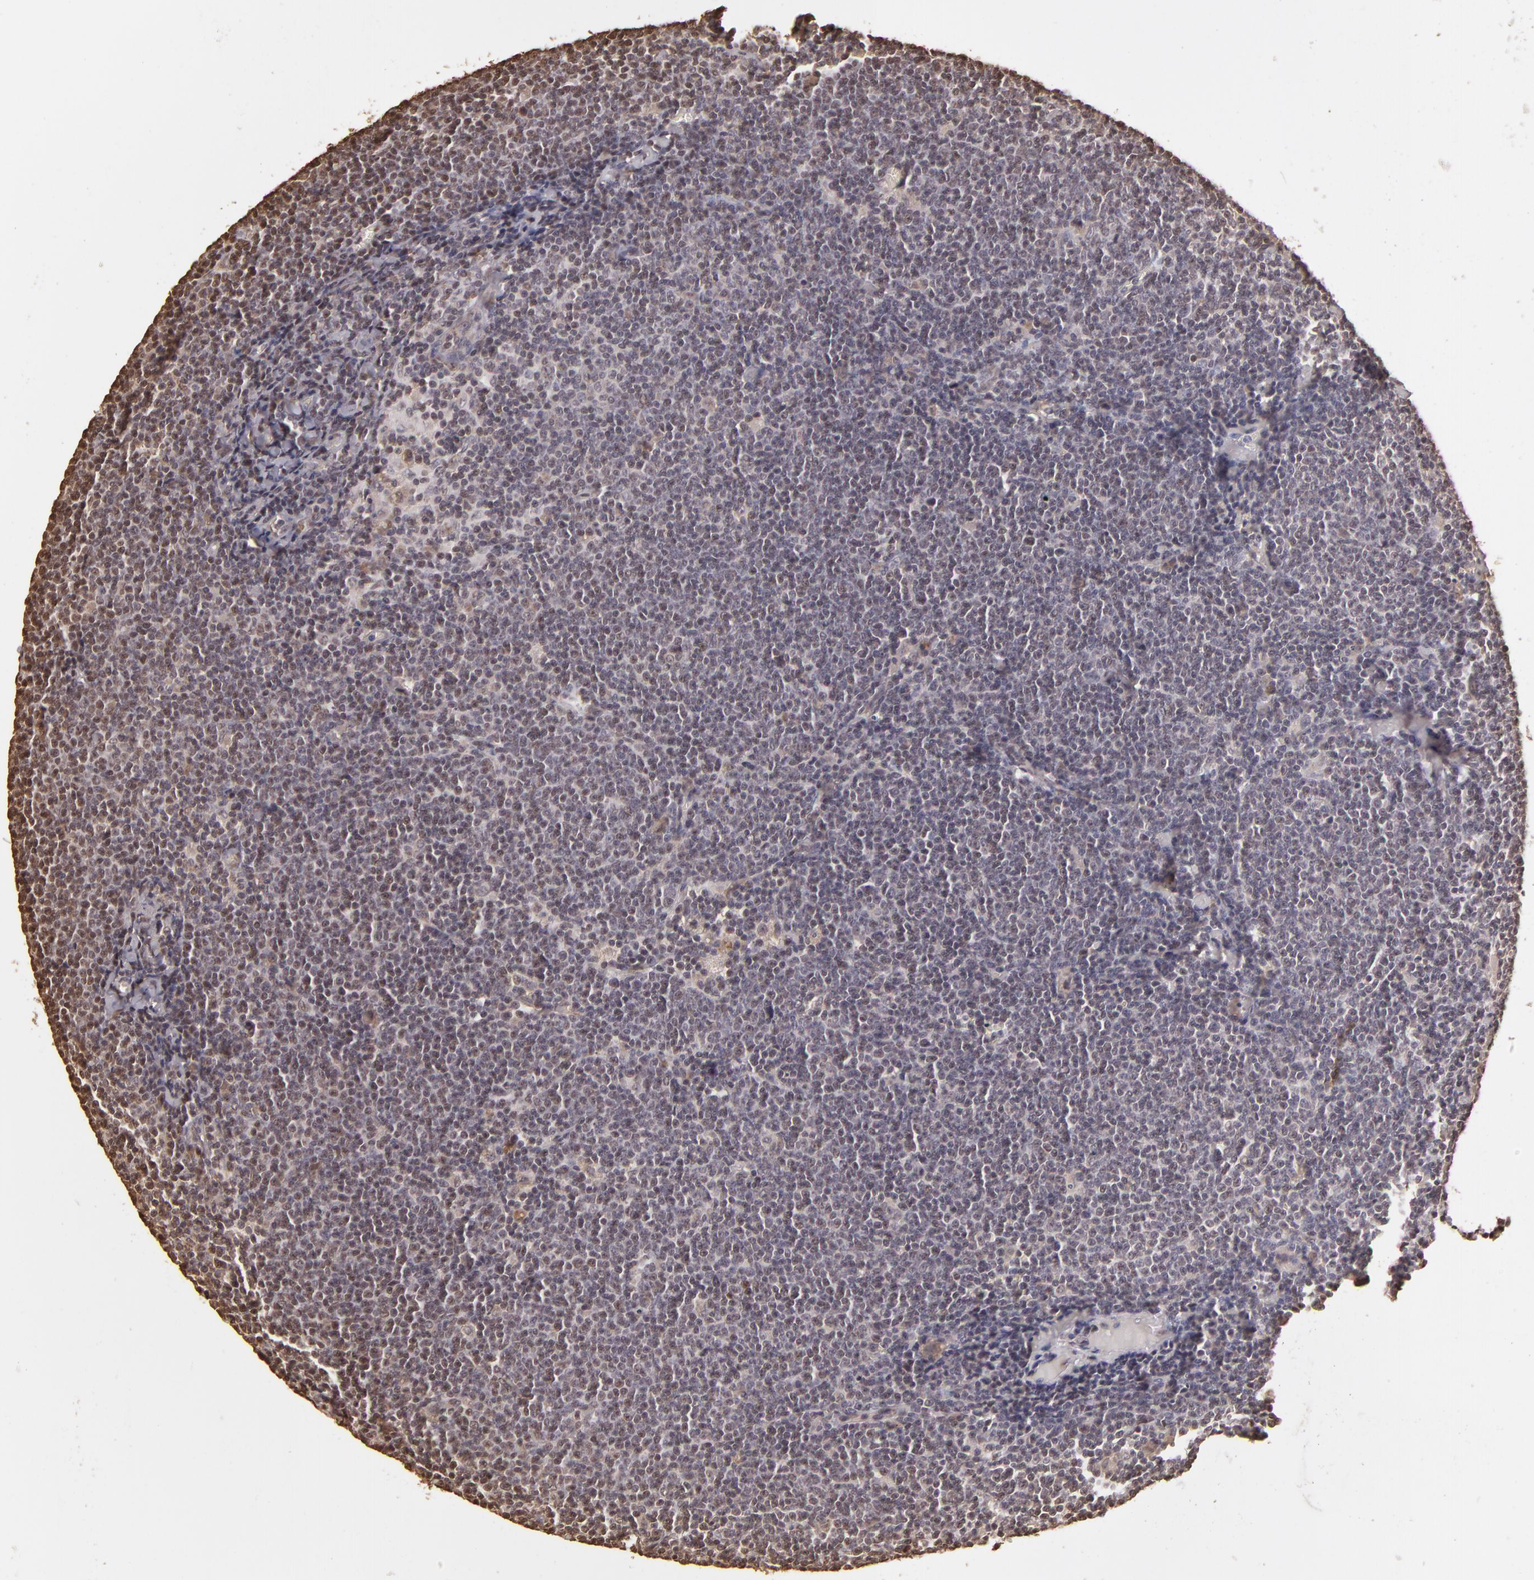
{"staining": {"intensity": "negative", "quantity": "none", "location": "none"}, "tissue": "lymphoma", "cell_type": "Tumor cells", "image_type": "cancer", "snomed": [{"axis": "morphology", "description": "Malignant lymphoma, non-Hodgkin's type, Low grade"}, {"axis": "topography", "description": "Lymph node"}], "caption": "Tumor cells show no significant expression in malignant lymphoma, non-Hodgkin's type (low-grade).", "gene": "ARPC2", "patient": {"sex": "male", "age": 65}}